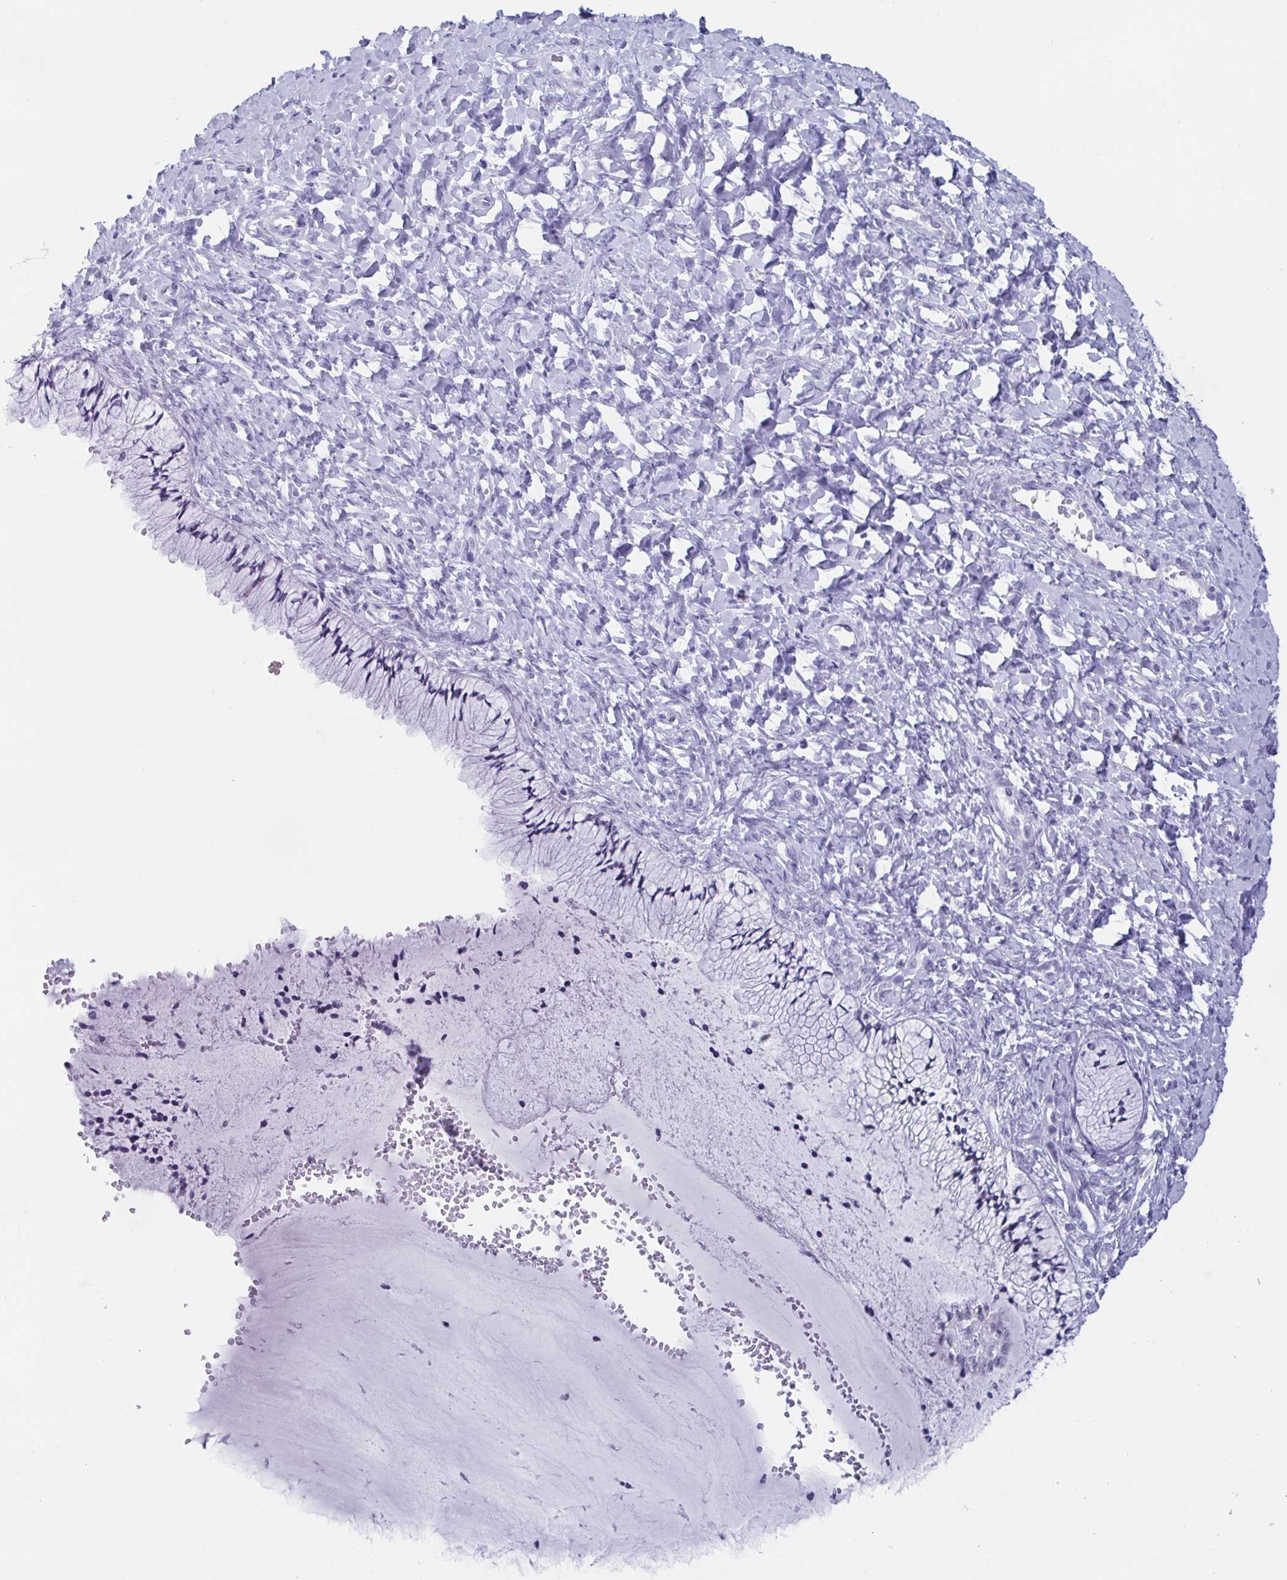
{"staining": {"intensity": "negative", "quantity": "none", "location": "none"}, "tissue": "cervix", "cell_type": "Glandular cells", "image_type": "normal", "snomed": [{"axis": "morphology", "description": "Normal tissue, NOS"}, {"axis": "topography", "description": "Cervix"}], "caption": "High magnification brightfield microscopy of benign cervix stained with DAB (brown) and counterstained with hematoxylin (blue): glandular cells show no significant positivity. Brightfield microscopy of immunohistochemistry stained with DAB (3,3'-diaminobenzidine) (brown) and hematoxylin (blue), captured at high magnification.", "gene": "ZFP64", "patient": {"sex": "female", "age": 37}}